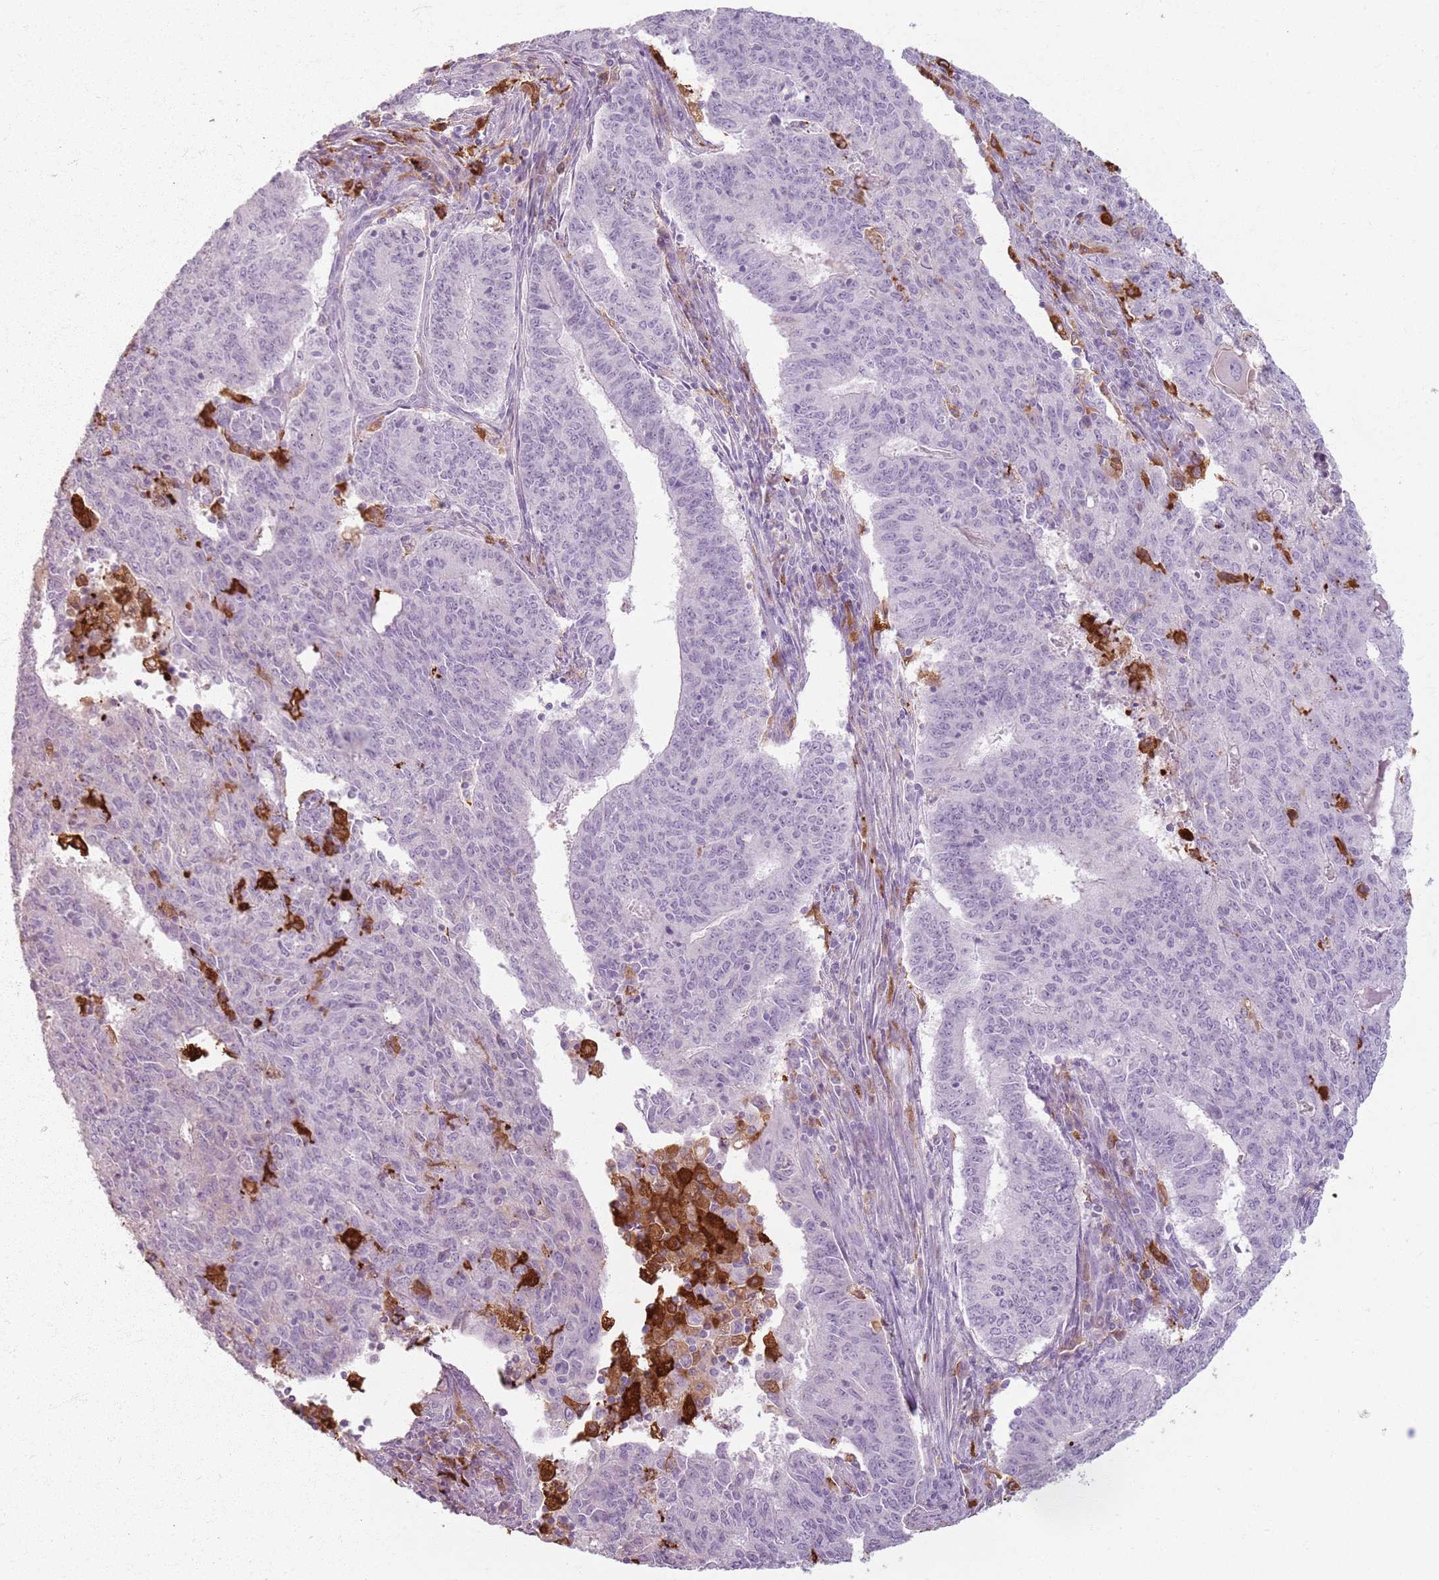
{"staining": {"intensity": "negative", "quantity": "none", "location": "none"}, "tissue": "endometrial cancer", "cell_type": "Tumor cells", "image_type": "cancer", "snomed": [{"axis": "morphology", "description": "Adenocarcinoma, NOS"}, {"axis": "topography", "description": "Endometrium"}], "caption": "The micrograph exhibits no significant positivity in tumor cells of endometrial cancer.", "gene": "GDPGP1", "patient": {"sex": "female", "age": 59}}